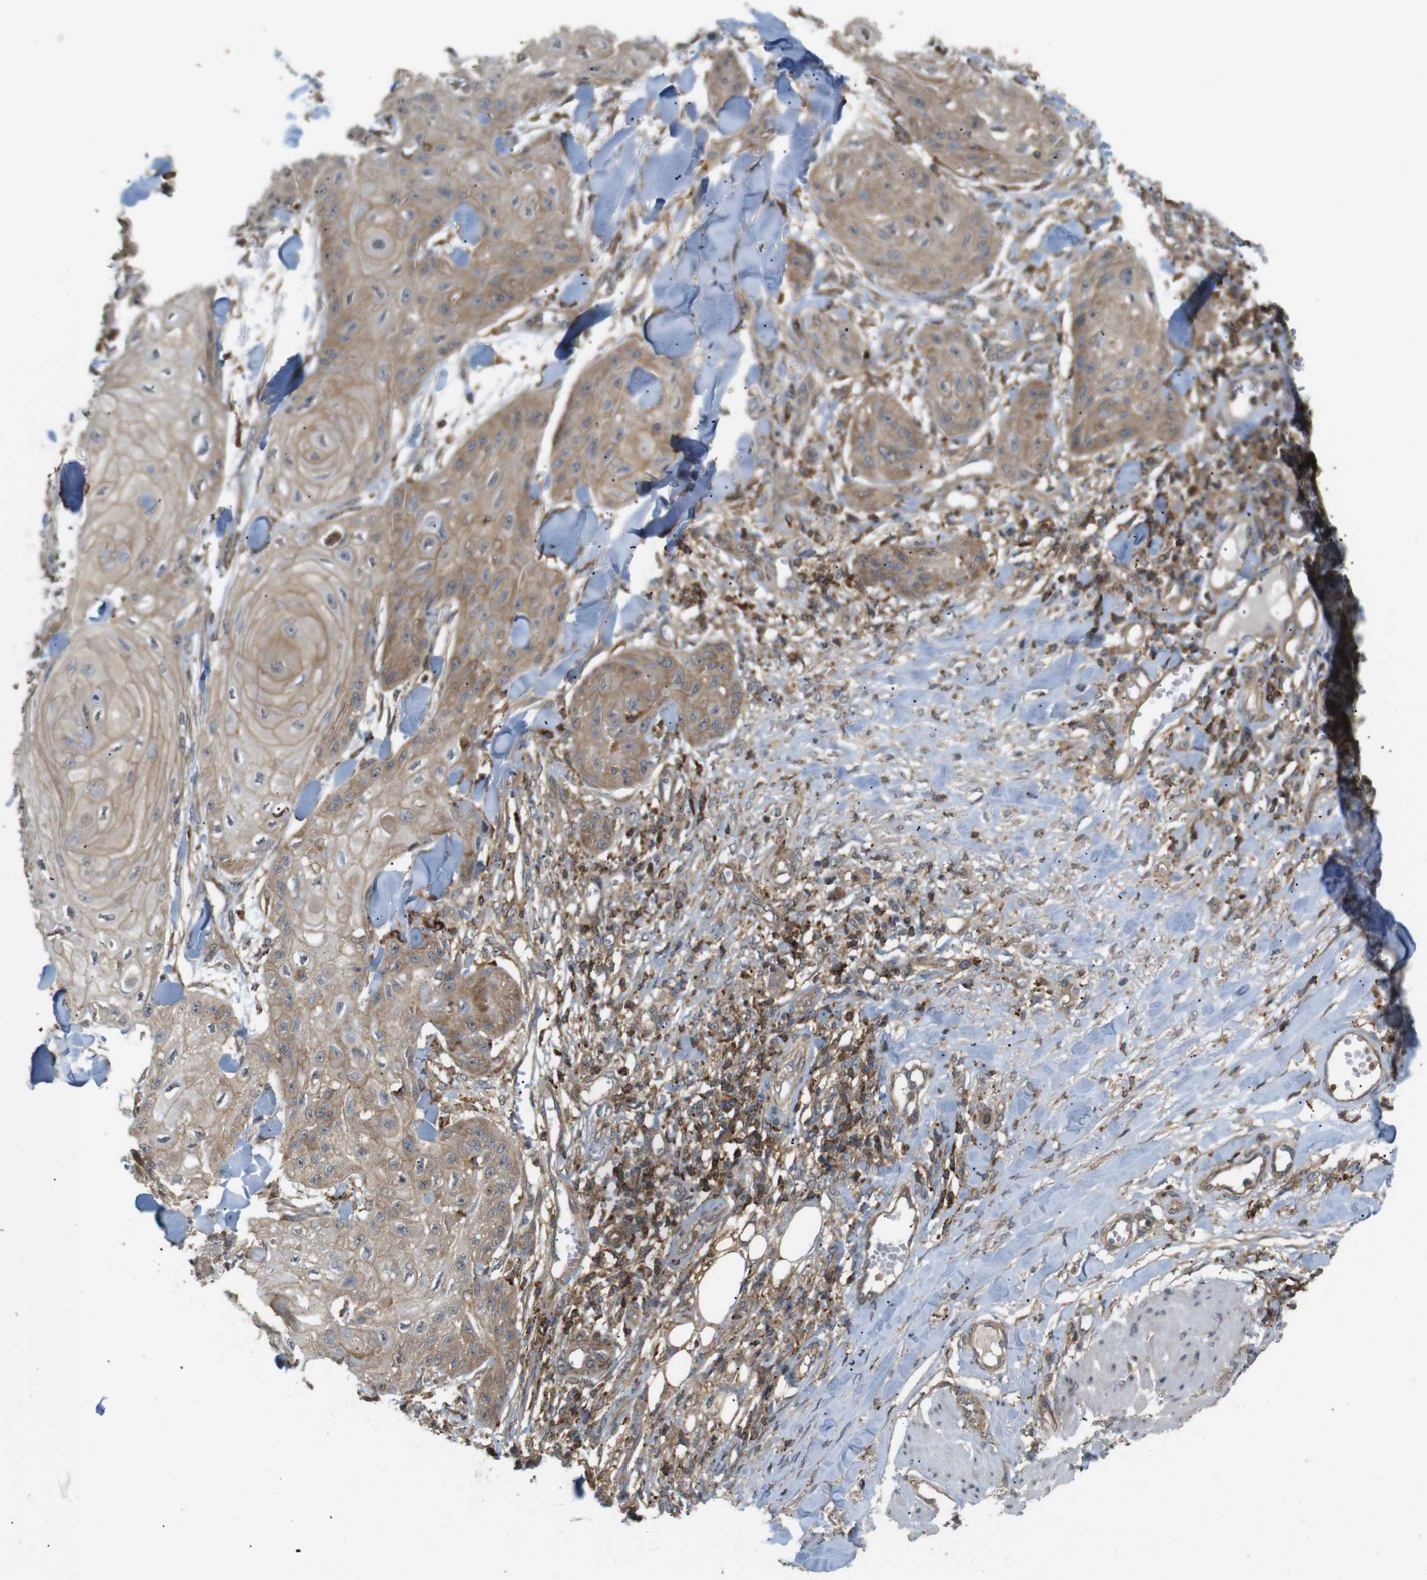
{"staining": {"intensity": "moderate", "quantity": ">75%", "location": "cytoplasmic/membranous"}, "tissue": "skin cancer", "cell_type": "Tumor cells", "image_type": "cancer", "snomed": [{"axis": "morphology", "description": "Squamous cell carcinoma, NOS"}, {"axis": "topography", "description": "Skin"}], "caption": "Skin cancer (squamous cell carcinoma) tissue reveals moderate cytoplasmic/membranous expression in approximately >75% of tumor cells, visualized by immunohistochemistry. The protein is stained brown, and the nuclei are stained in blue (DAB (3,3'-diaminobenzidine) IHC with brightfield microscopy, high magnification).", "gene": "KSR1", "patient": {"sex": "male", "age": 74}}